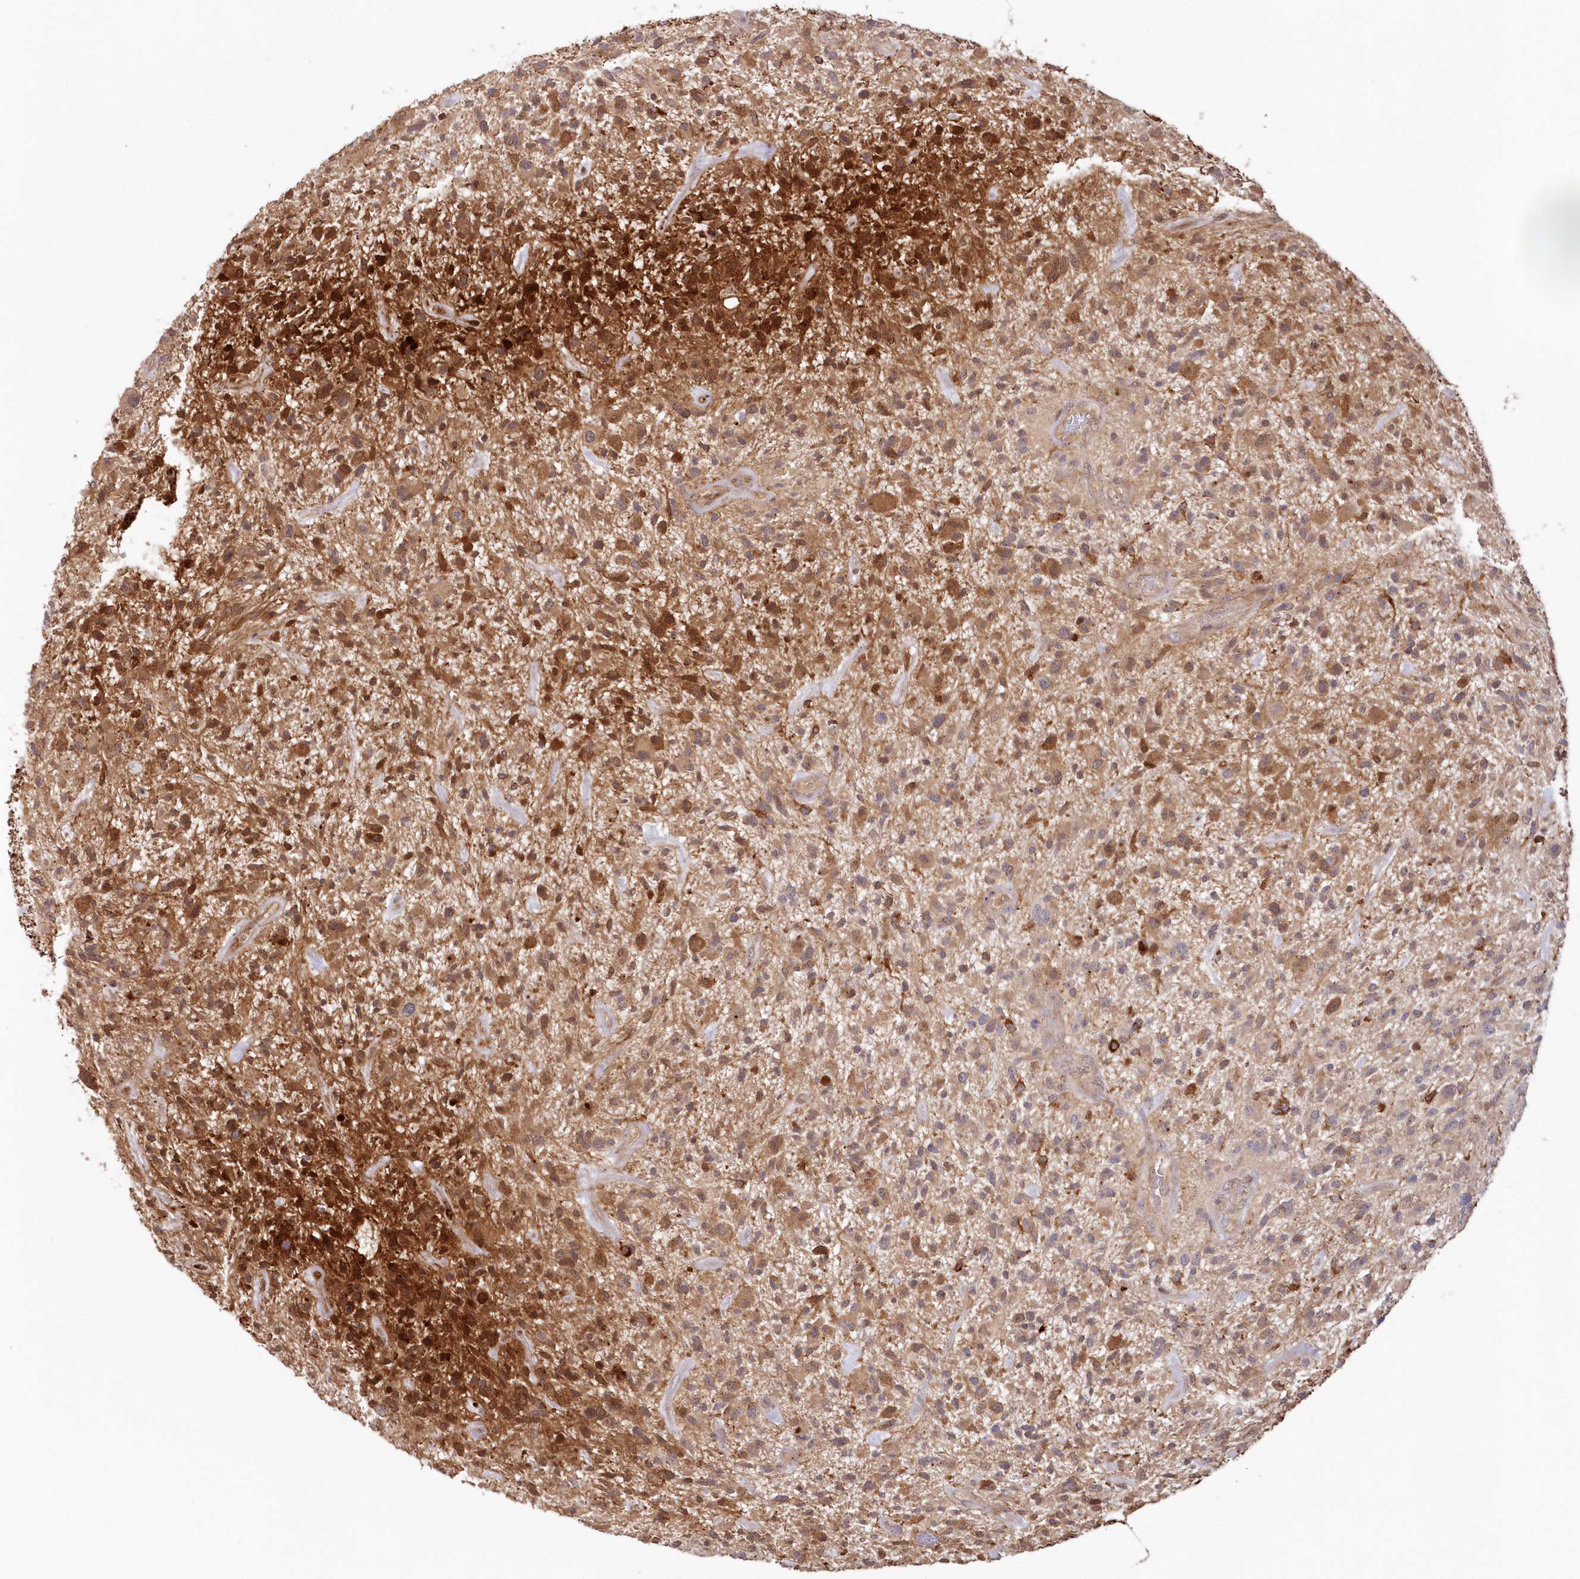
{"staining": {"intensity": "strong", "quantity": ">75%", "location": "cytoplasmic/membranous,nuclear"}, "tissue": "glioma", "cell_type": "Tumor cells", "image_type": "cancer", "snomed": [{"axis": "morphology", "description": "Glioma, malignant, High grade"}, {"axis": "topography", "description": "Brain"}], "caption": "An IHC histopathology image of neoplastic tissue is shown. Protein staining in brown labels strong cytoplasmic/membranous and nuclear positivity in glioma within tumor cells.", "gene": "GBE1", "patient": {"sex": "male", "age": 47}}